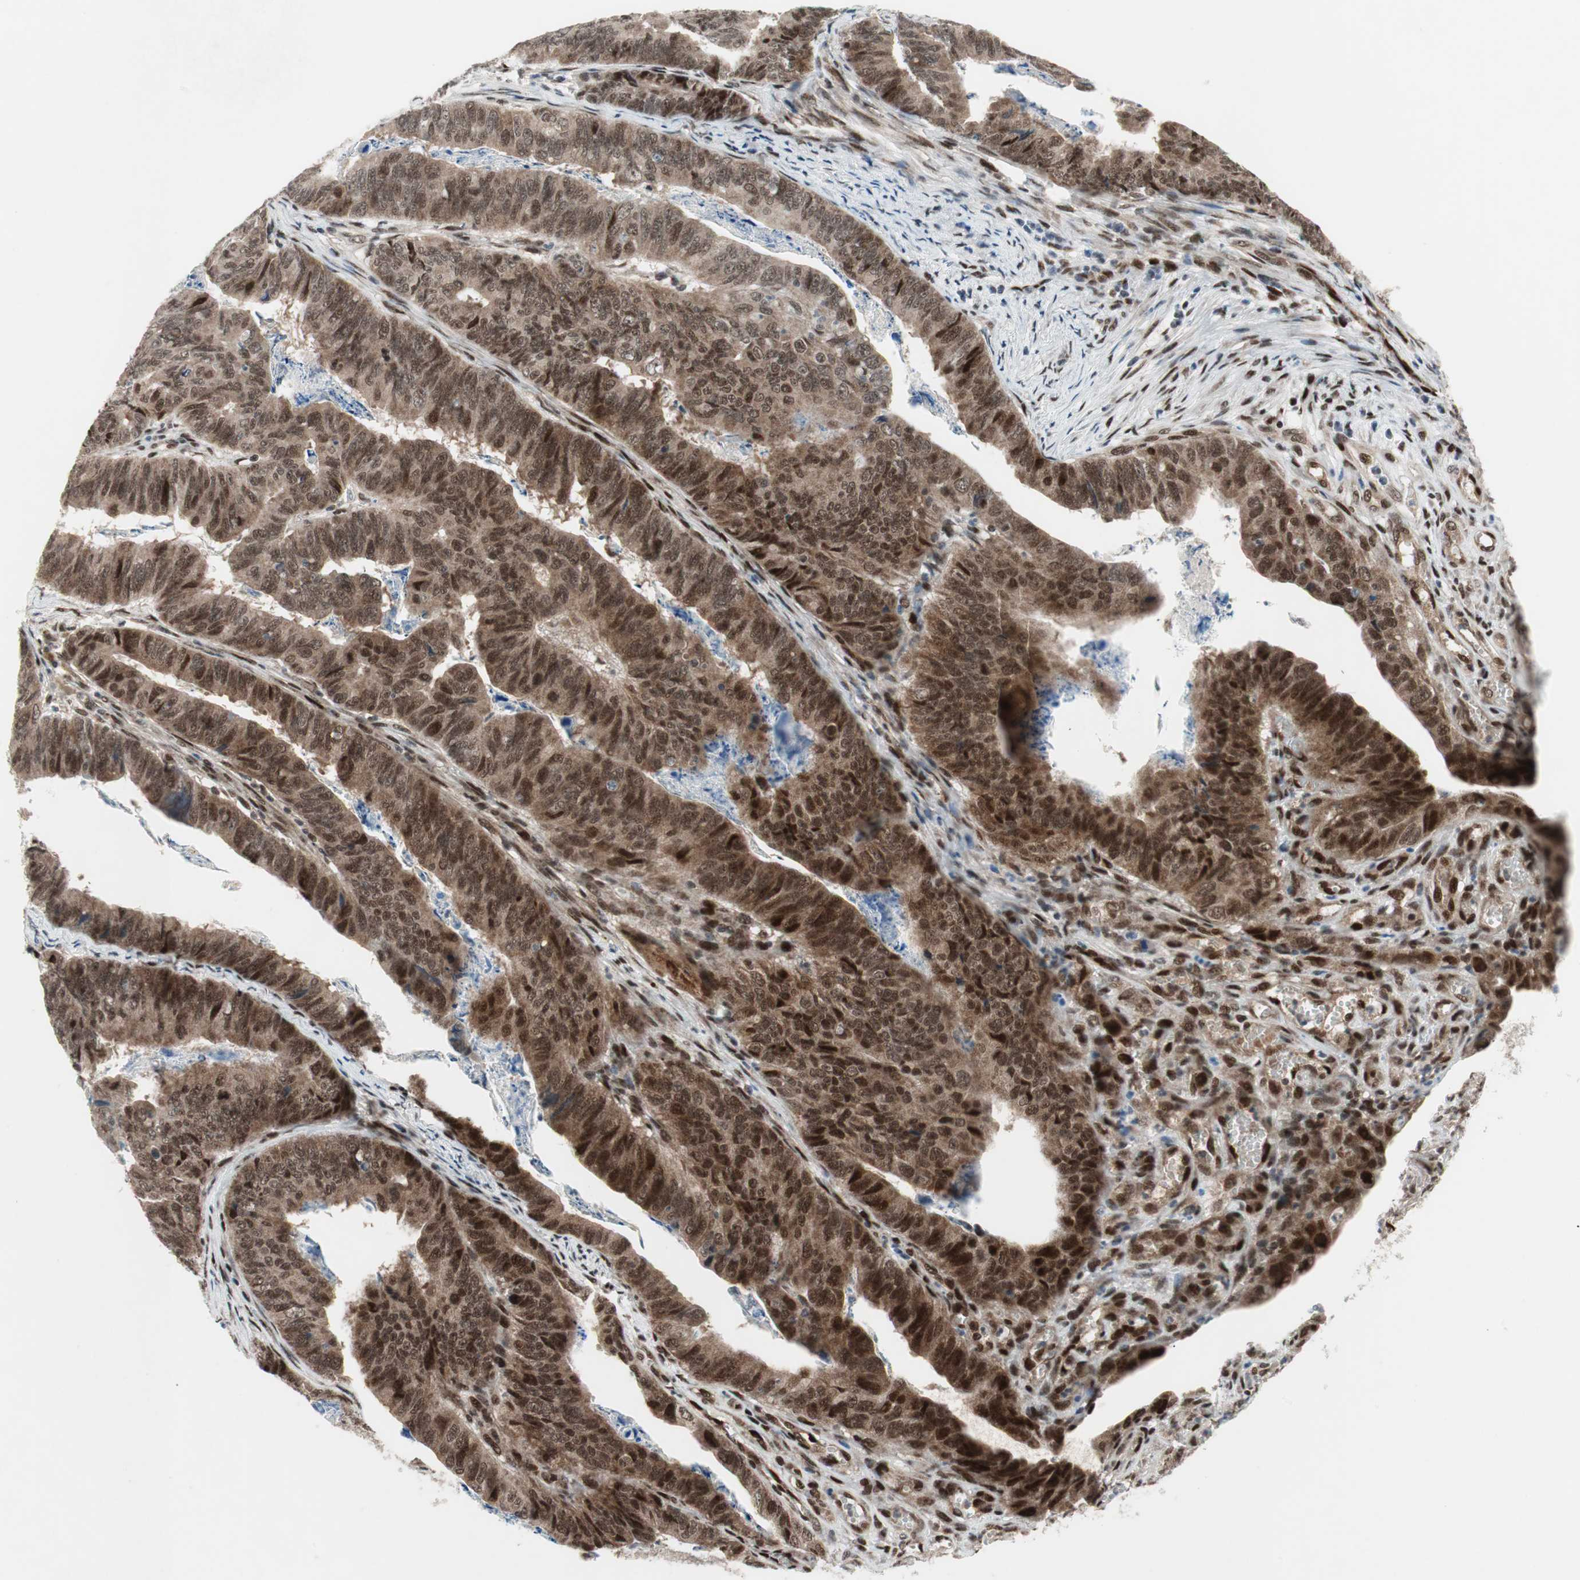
{"staining": {"intensity": "strong", "quantity": ">75%", "location": "cytoplasmic/membranous,nuclear"}, "tissue": "stomach cancer", "cell_type": "Tumor cells", "image_type": "cancer", "snomed": [{"axis": "morphology", "description": "Adenocarcinoma, NOS"}, {"axis": "topography", "description": "Stomach, lower"}], "caption": "A high-resolution micrograph shows immunohistochemistry staining of stomach cancer, which shows strong cytoplasmic/membranous and nuclear staining in about >75% of tumor cells.", "gene": "TCF12", "patient": {"sex": "male", "age": 77}}